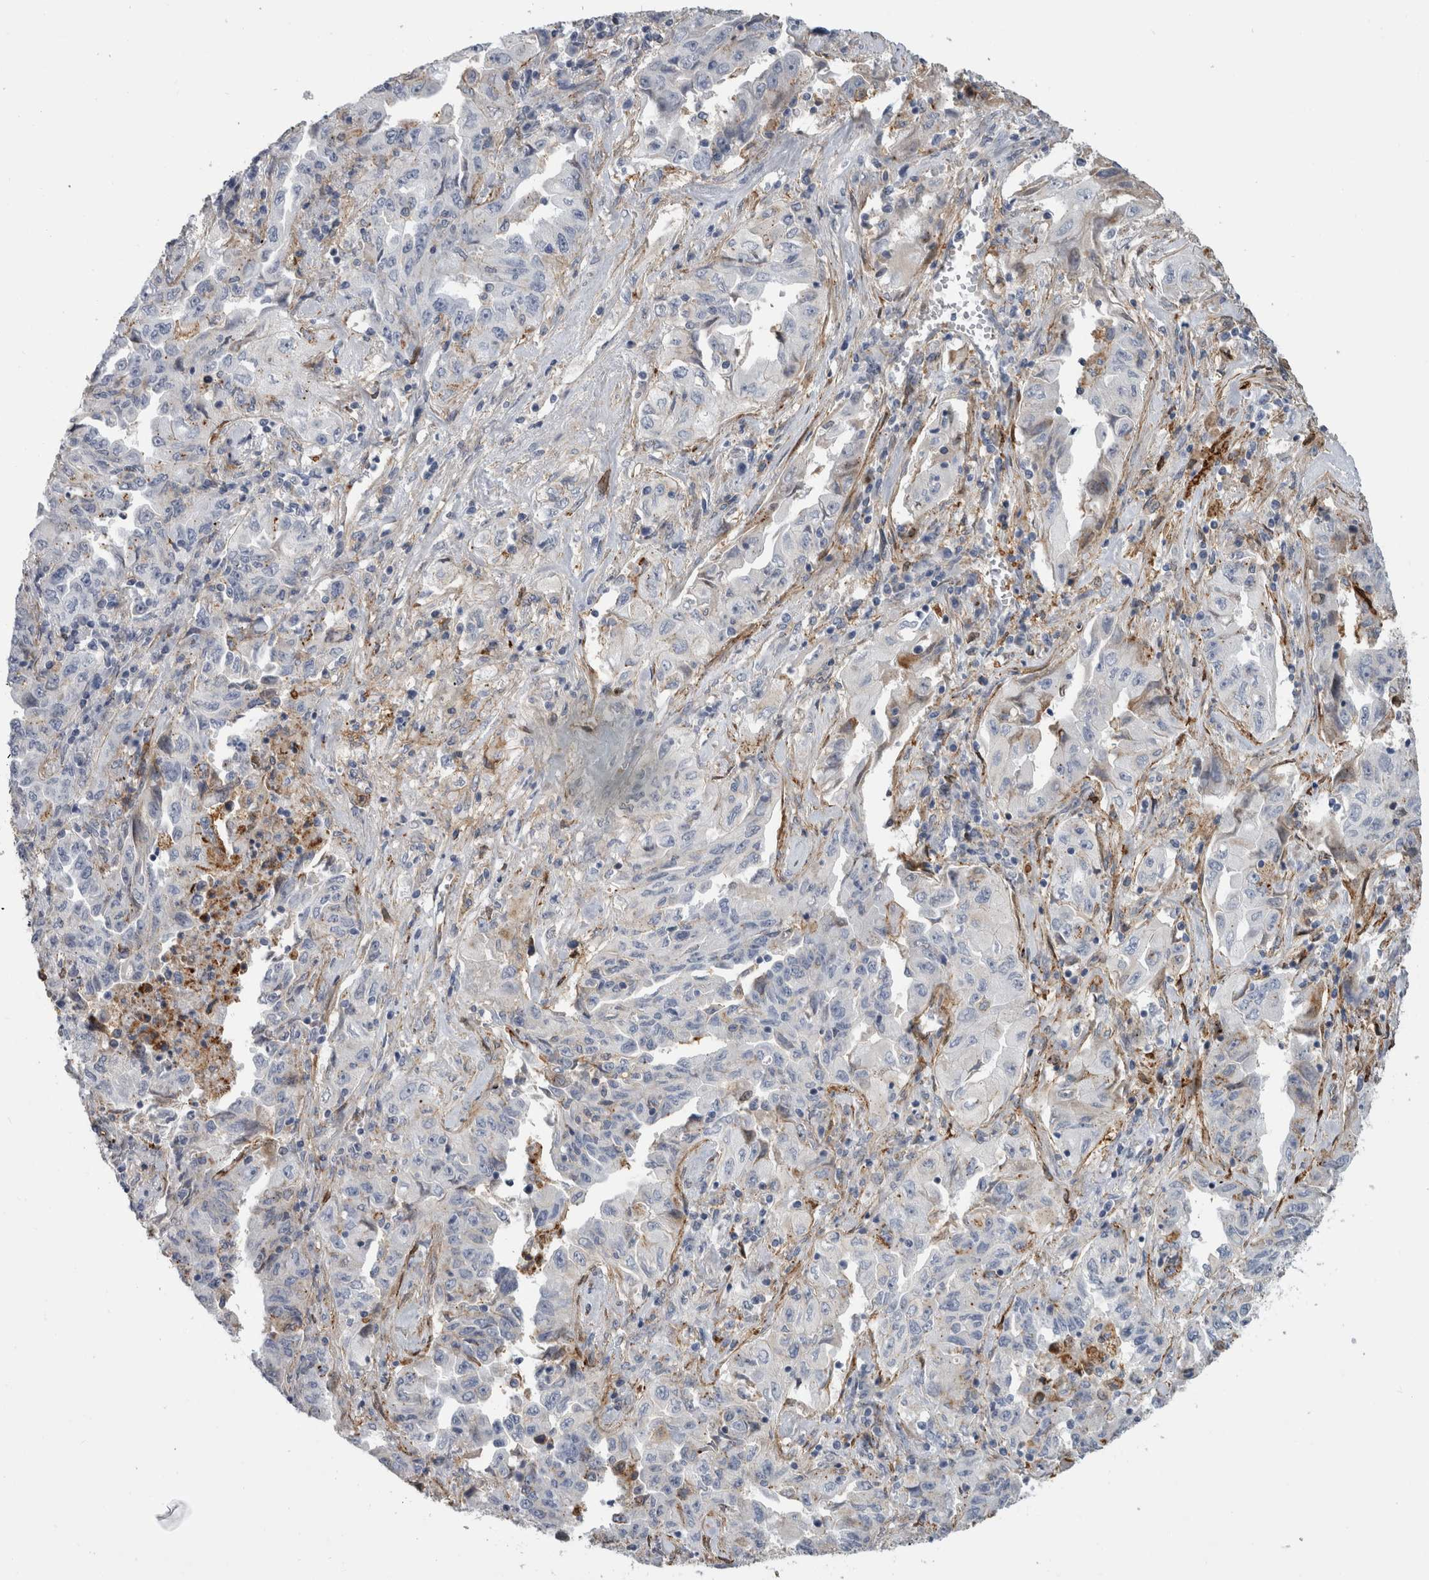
{"staining": {"intensity": "negative", "quantity": "none", "location": "none"}, "tissue": "lung cancer", "cell_type": "Tumor cells", "image_type": "cancer", "snomed": [{"axis": "morphology", "description": "Adenocarcinoma, NOS"}, {"axis": "topography", "description": "Lung"}], "caption": "Tumor cells are negative for protein expression in human lung cancer. (DAB immunohistochemistry visualized using brightfield microscopy, high magnification).", "gene": "DNAJC24", "patient": {"sex": "female", "age": 51}}